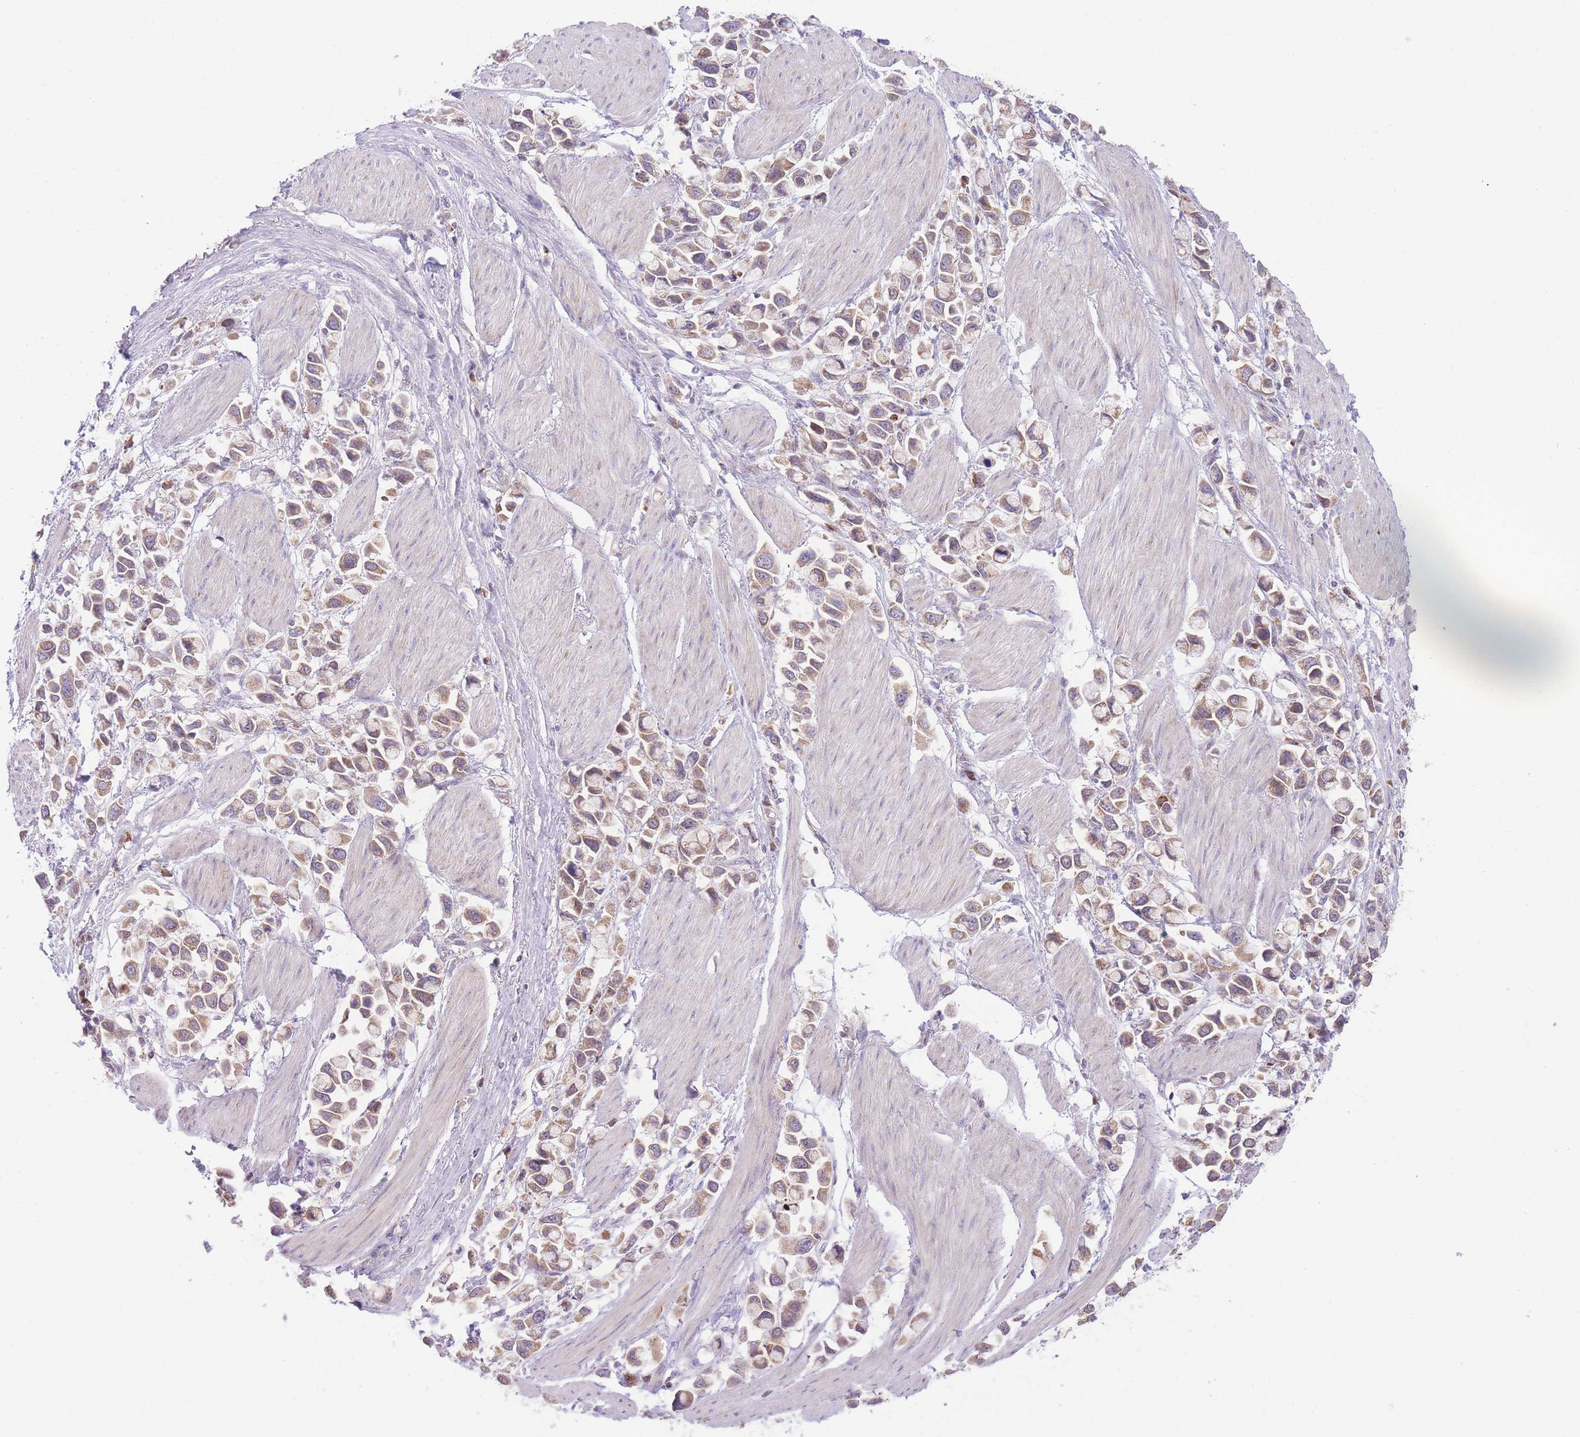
{"staining": {"intensity": "moderate", "quantity": ">75%", "location": "cytoplasmic/membranous"}, "tissue": "stomach cancer", "cell_type": "Tumor cells", "image_type": "cancer", "snomed": [{"axis": "morphology", "description": "Adenocarcinoma, NOS"}, {"axis": "topography", "description": "Stomach"}], "caption": "This micrograph demonstrates immunohistochemistry staining of stomach cancer, with medium moderate cytoplasmic/membranous positivity in about >75% of tumor cells.", "gene": "BOLA2B", "patient": {"sex": "female", "age": 81}}